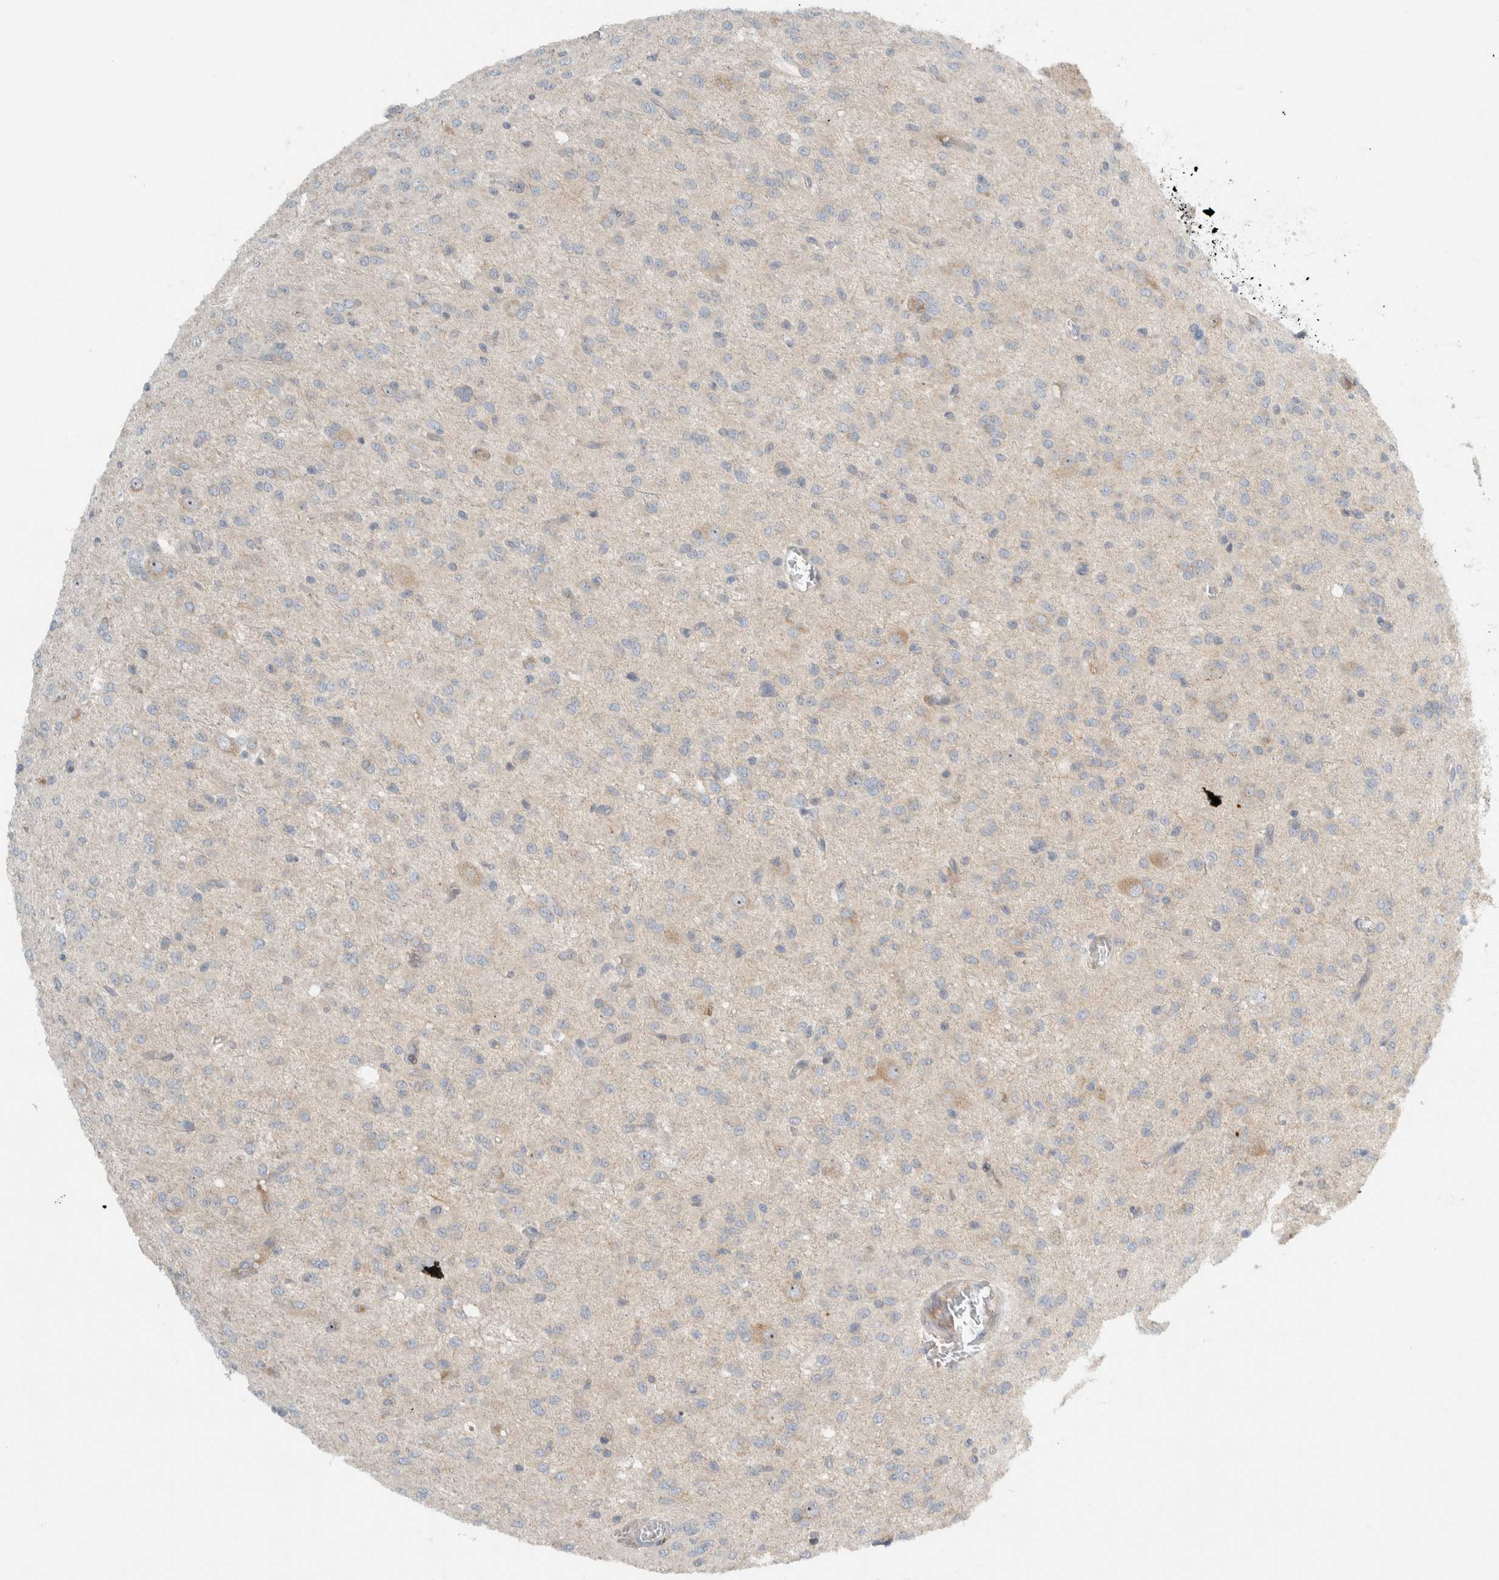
{"staining": {"intensity": "negative", "quantity": "none", "location": "none"}, "tissue": "glioma", "cell_type": "Tumor cells", "image_type": "cancer", "snomed": [{"axis": "morphology", "description": "Glioma, malignant, High grade"}, {"axis": "topography", "description": "Brain"}], "caption": "This is a image of IHC staining of glioma, which shows no expression in tumor cells.", "gene": "HGS", "patient": {"sex": "female", "age": 59}}